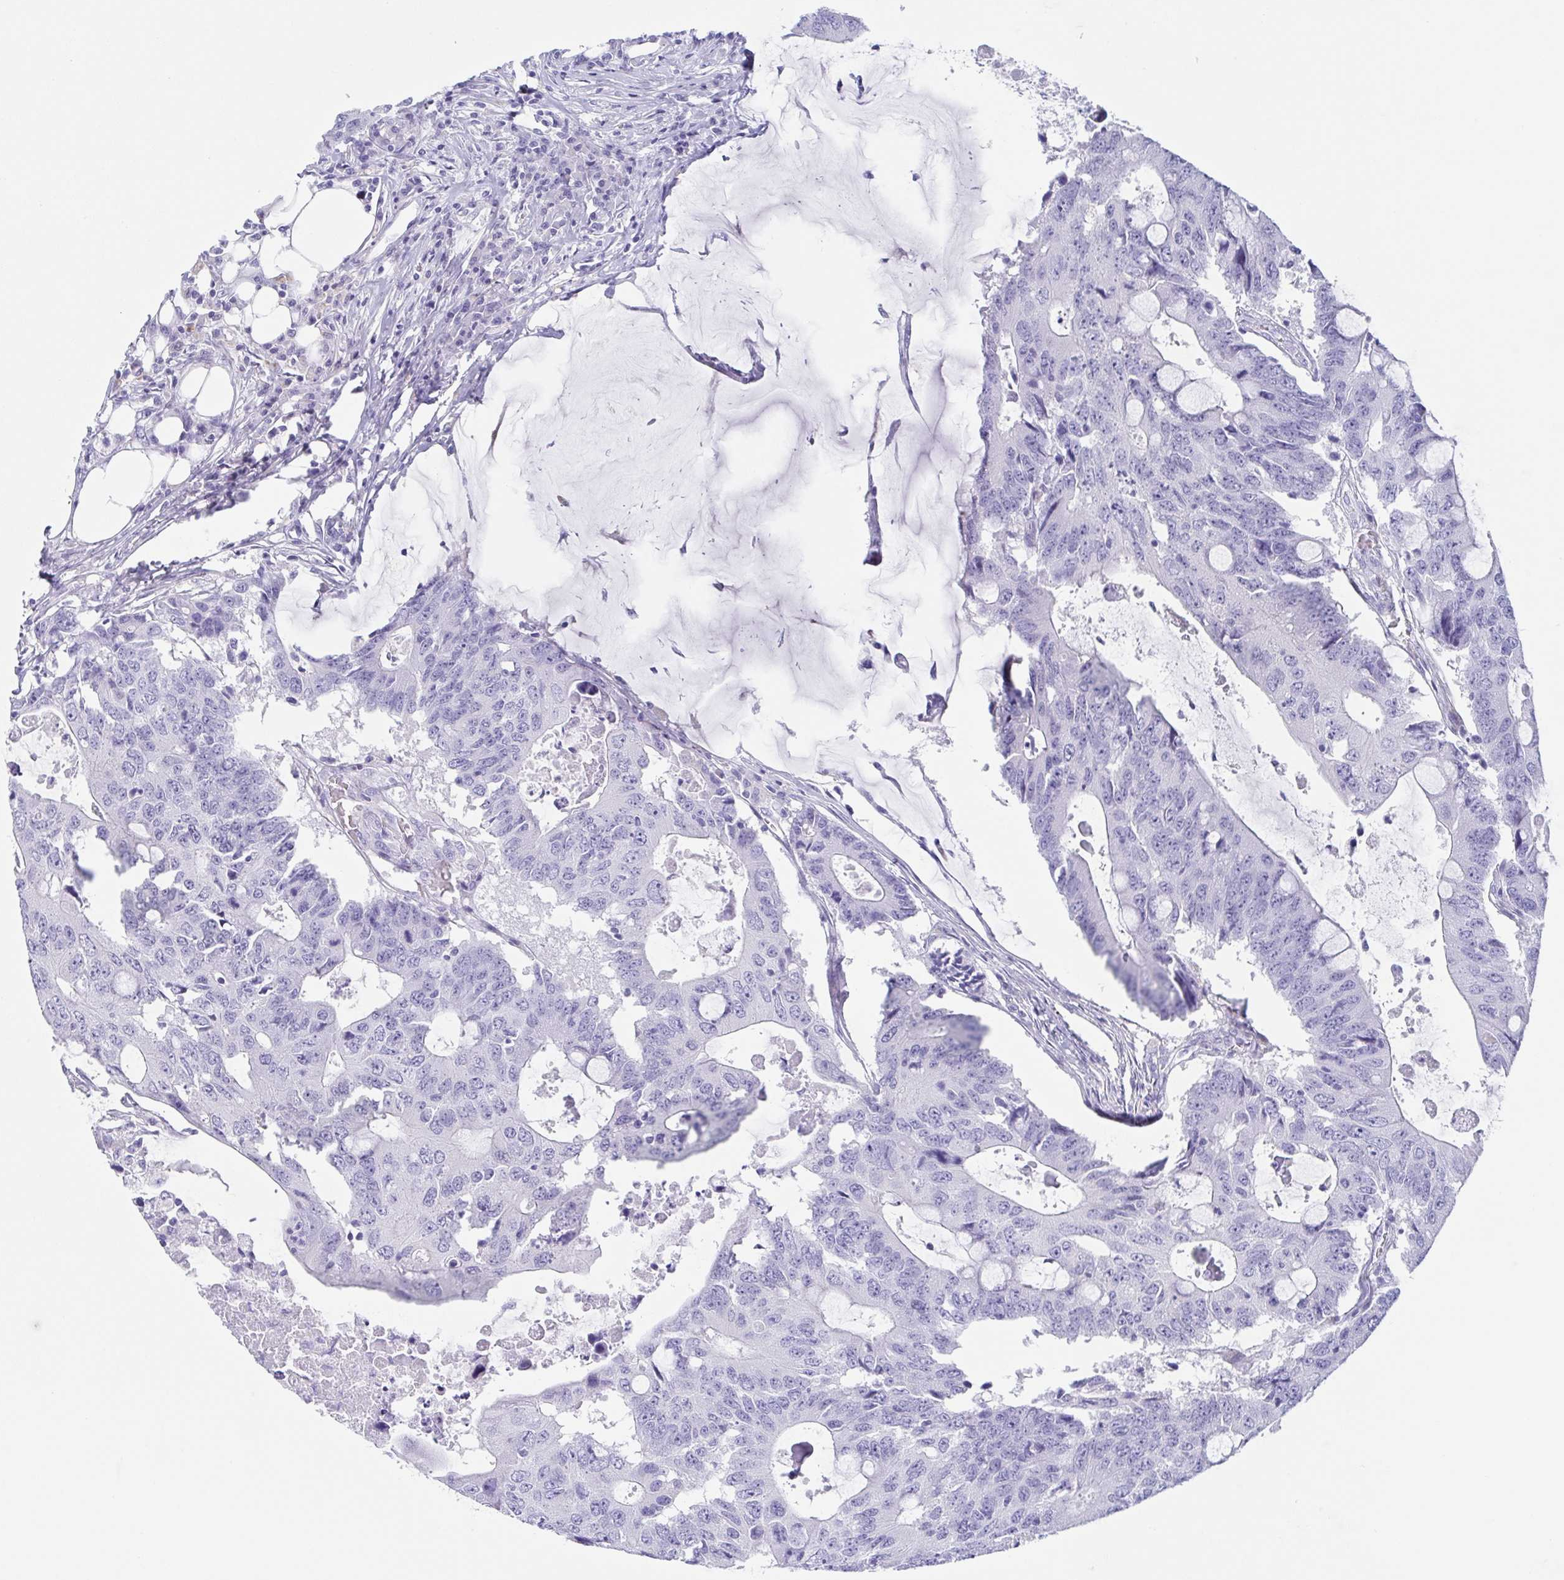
{"staining": {"intensity": "negative", "quantity": "none", "location": "none"}, "tissue": "colorectal cancer", "cell_type": "Tumor cells", "image_type": "cancer", "snomed": [{"axis": "morphology", "description": "Adenocarcinoma, NOS"}, {"axis": "topography", "description": "Colon"}], "caption": "Image shows no significant protein positivity in tumor cells of colorectal adenocarcinoma. (Stains: DAB (3,3'-diaminobenzidine) immunohistochemistry (IHC) with hematoxylin counter stain, Microscopy: brightfield microscopy at high magnification).", "gene": "TAGLN3", "patient": {"sex": "male", "age": 71}}